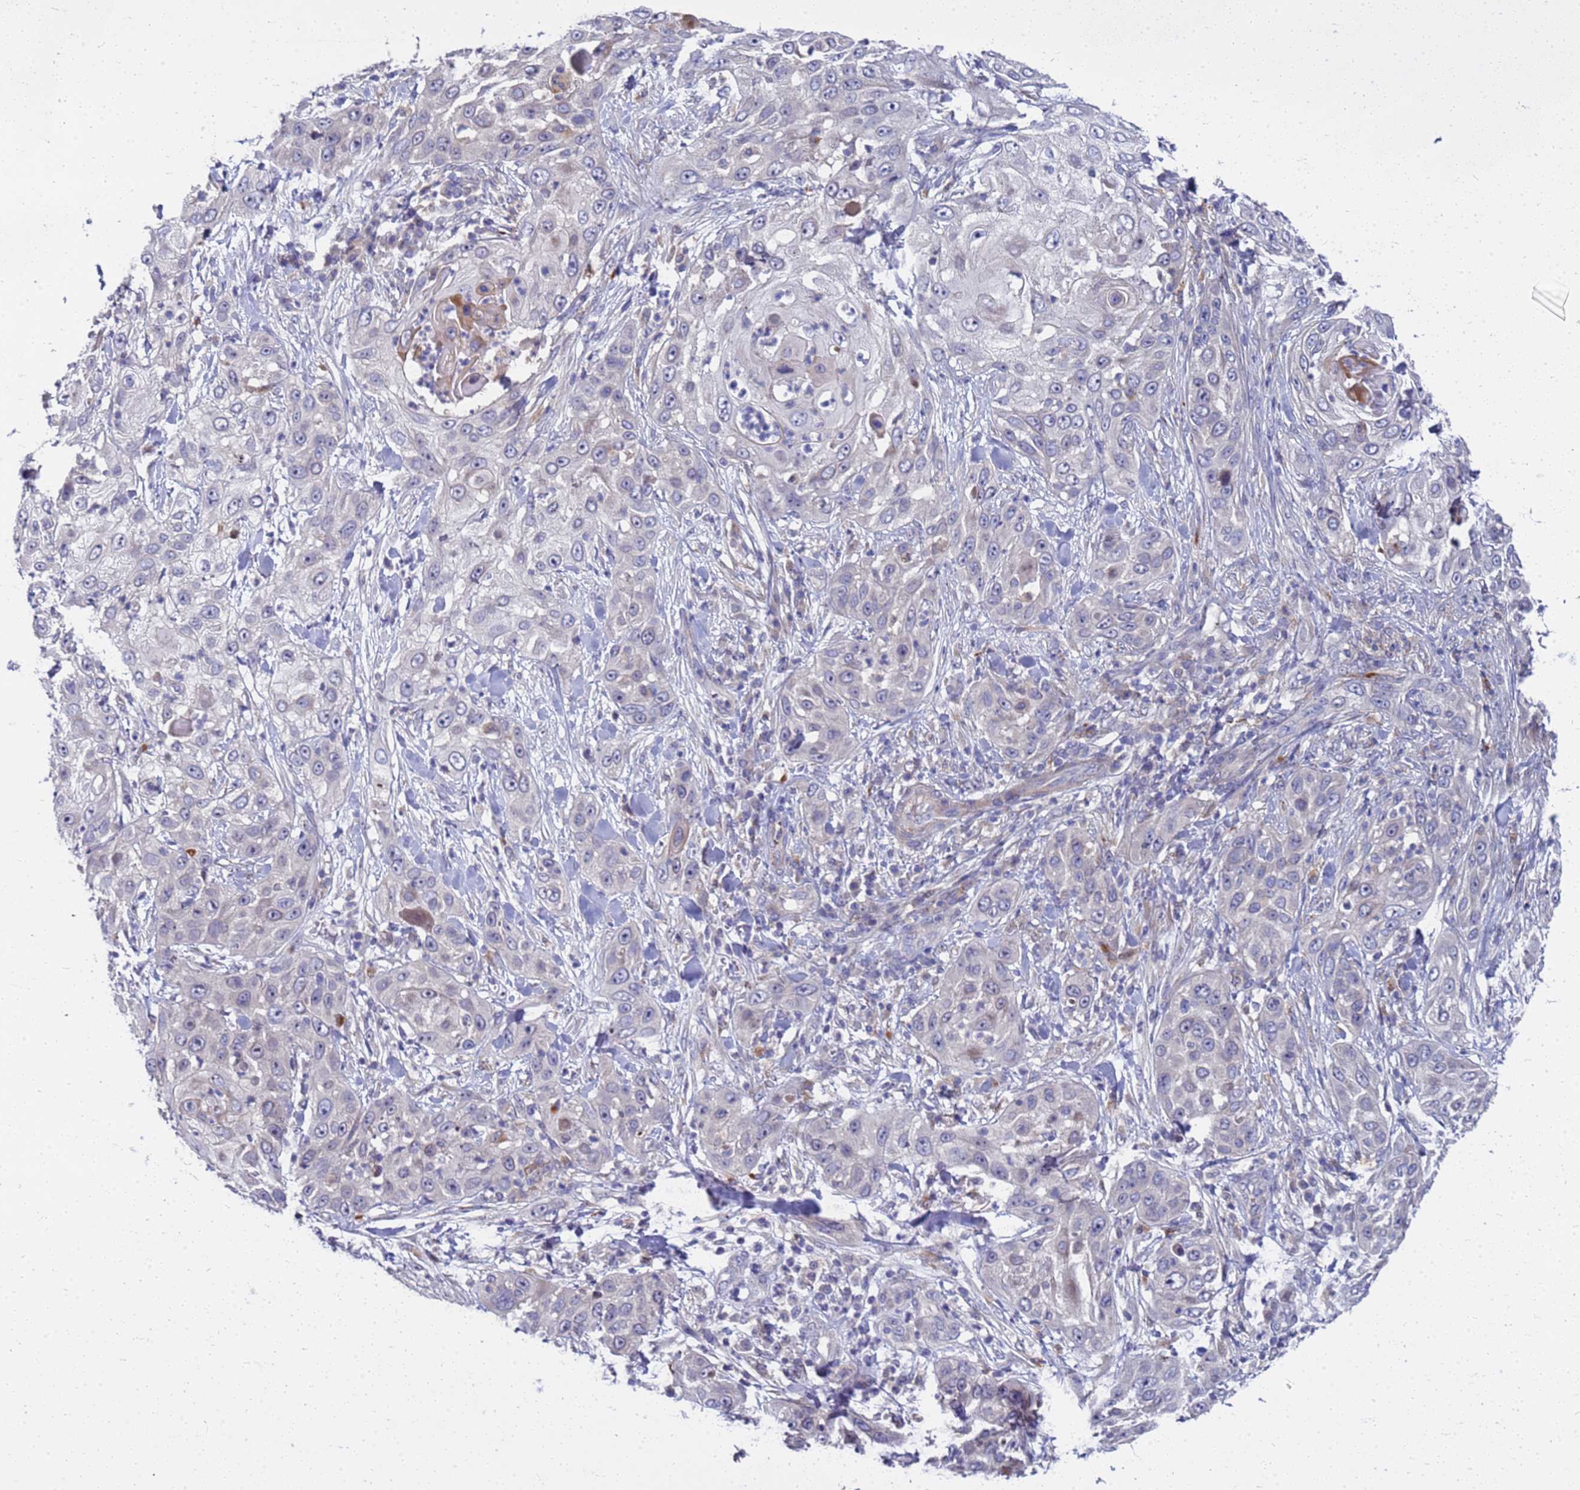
{"staining": {"intensity": "negative", "quantity": "none", "location": "none"}, "tissue": "skin cancer", "cell_type": "Tumor cells", "image_type": "cancer", "snomed": [{"axis": "morphology", "description": "Squamous cell carcinoma, NOS"}, {"axis": "topography", "description": "Skin"}], "caption": "Skin squamous cell carcinoma was stained to show a protein in brown. There is no significant staining in tumor cells. Brightfield microscopy of immunohistochemistry stained with DAB (brown) and hematoxylin (blue), captured at high magnification.", "gene": "ENOSF1", "patient": {"sex": "female", "age": 44}}